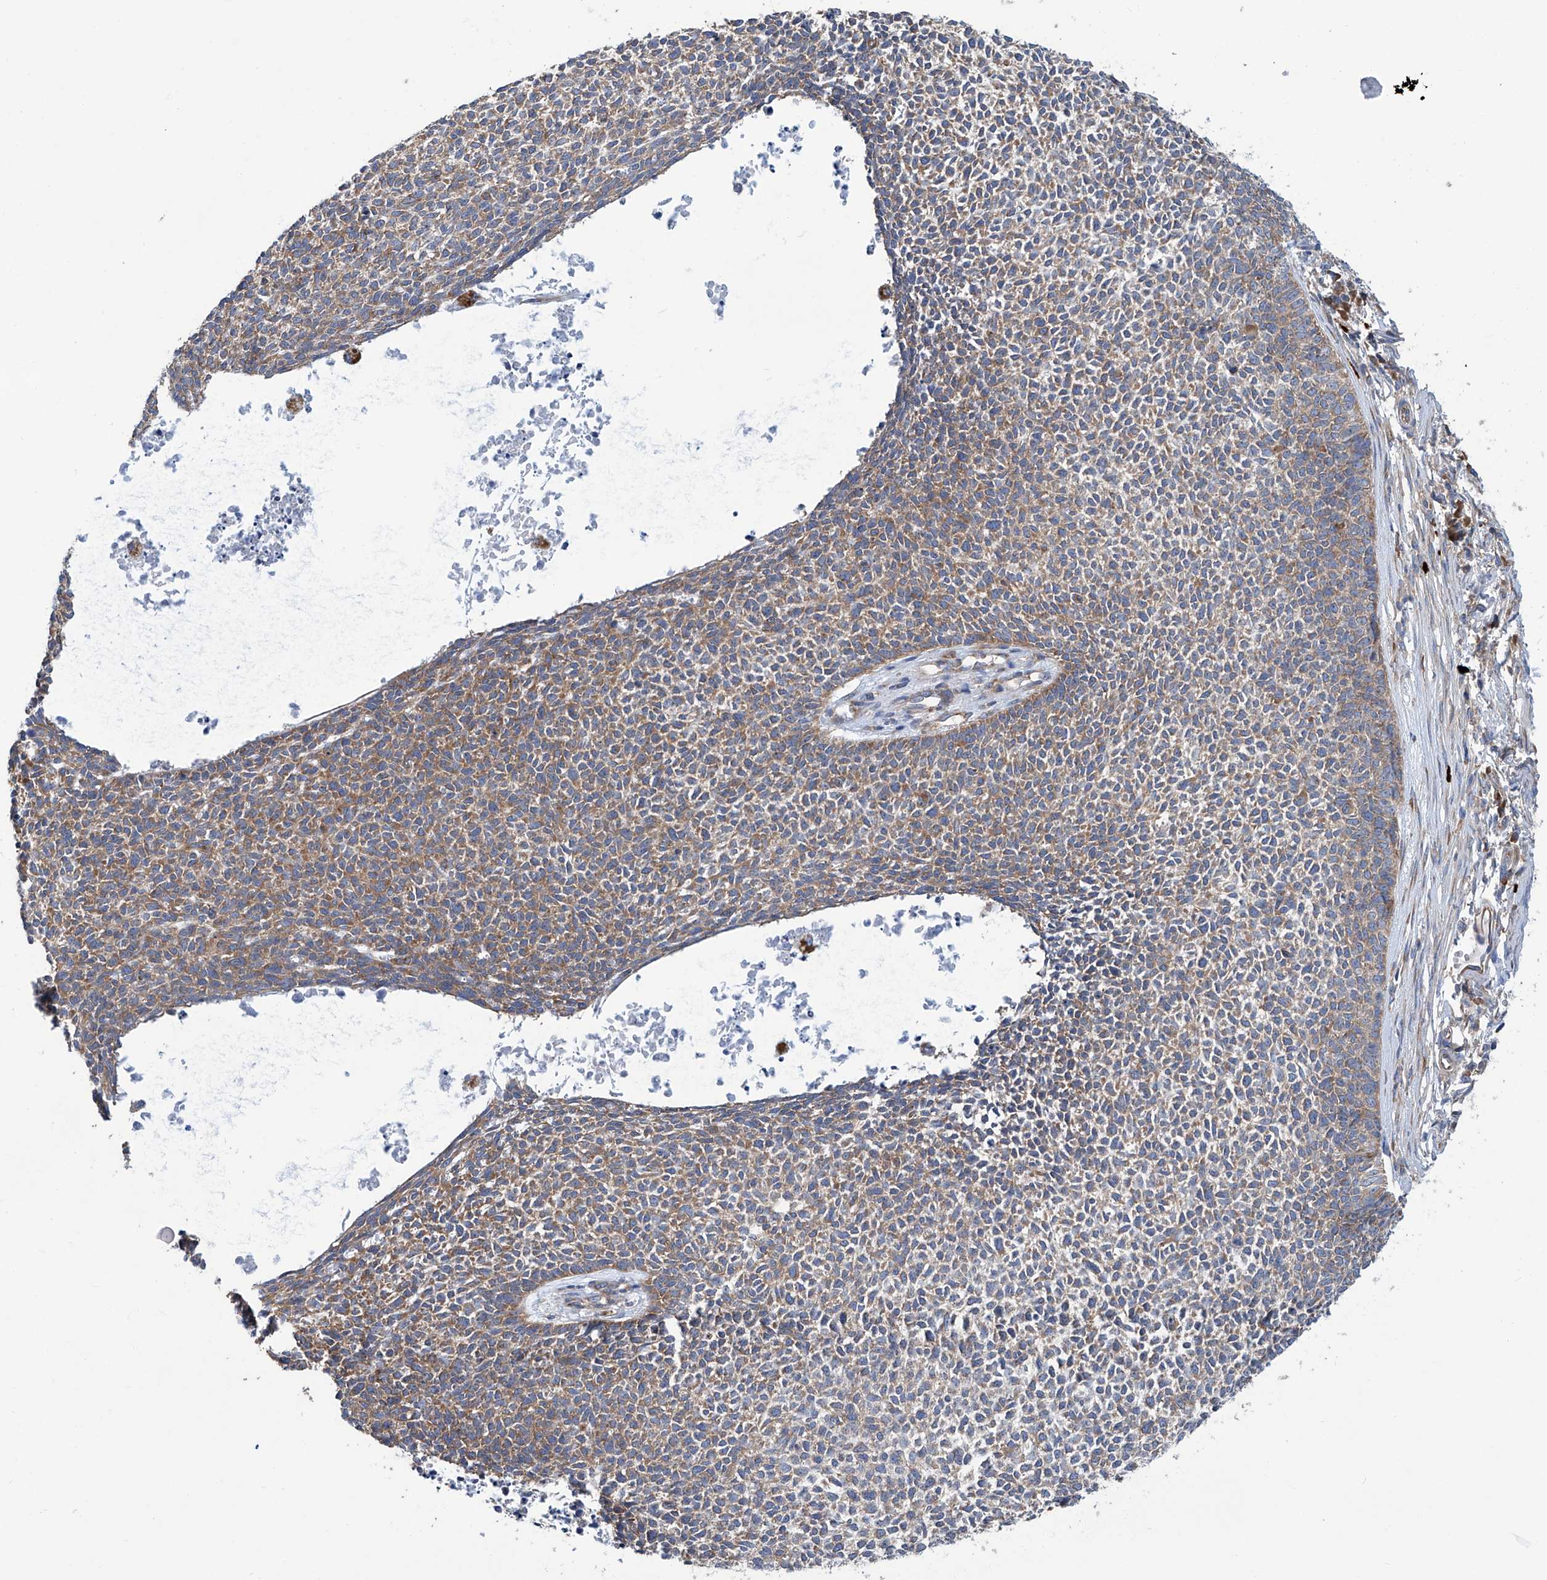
{"staining": {"intensity": "moderate", "quantity": "25%-75%", "location": "cytoplasmic/membranous"}, "tissue": "skin cancer", "cell_type": "Tumor cells", "image_type": "cancer", "snomed": [{"axis": "morphology", "description": "Basal cell carcinoma"}, {"axis": "topography", "description": "Skin"}], "caption": "Immunohistochemistry (IHC) photomicrograph of neoplastic tissue: human skin cancer (basal cell carcinoma) stained using IHC exhibits medium levels of moderate protein expression localized specifically in the cytoplasmic/membranous of tumor cells, appearing as a cytoplasmic/membranous brown color.", "gene": "SENP2", "patient": {"sex": "female", "age": 84}}